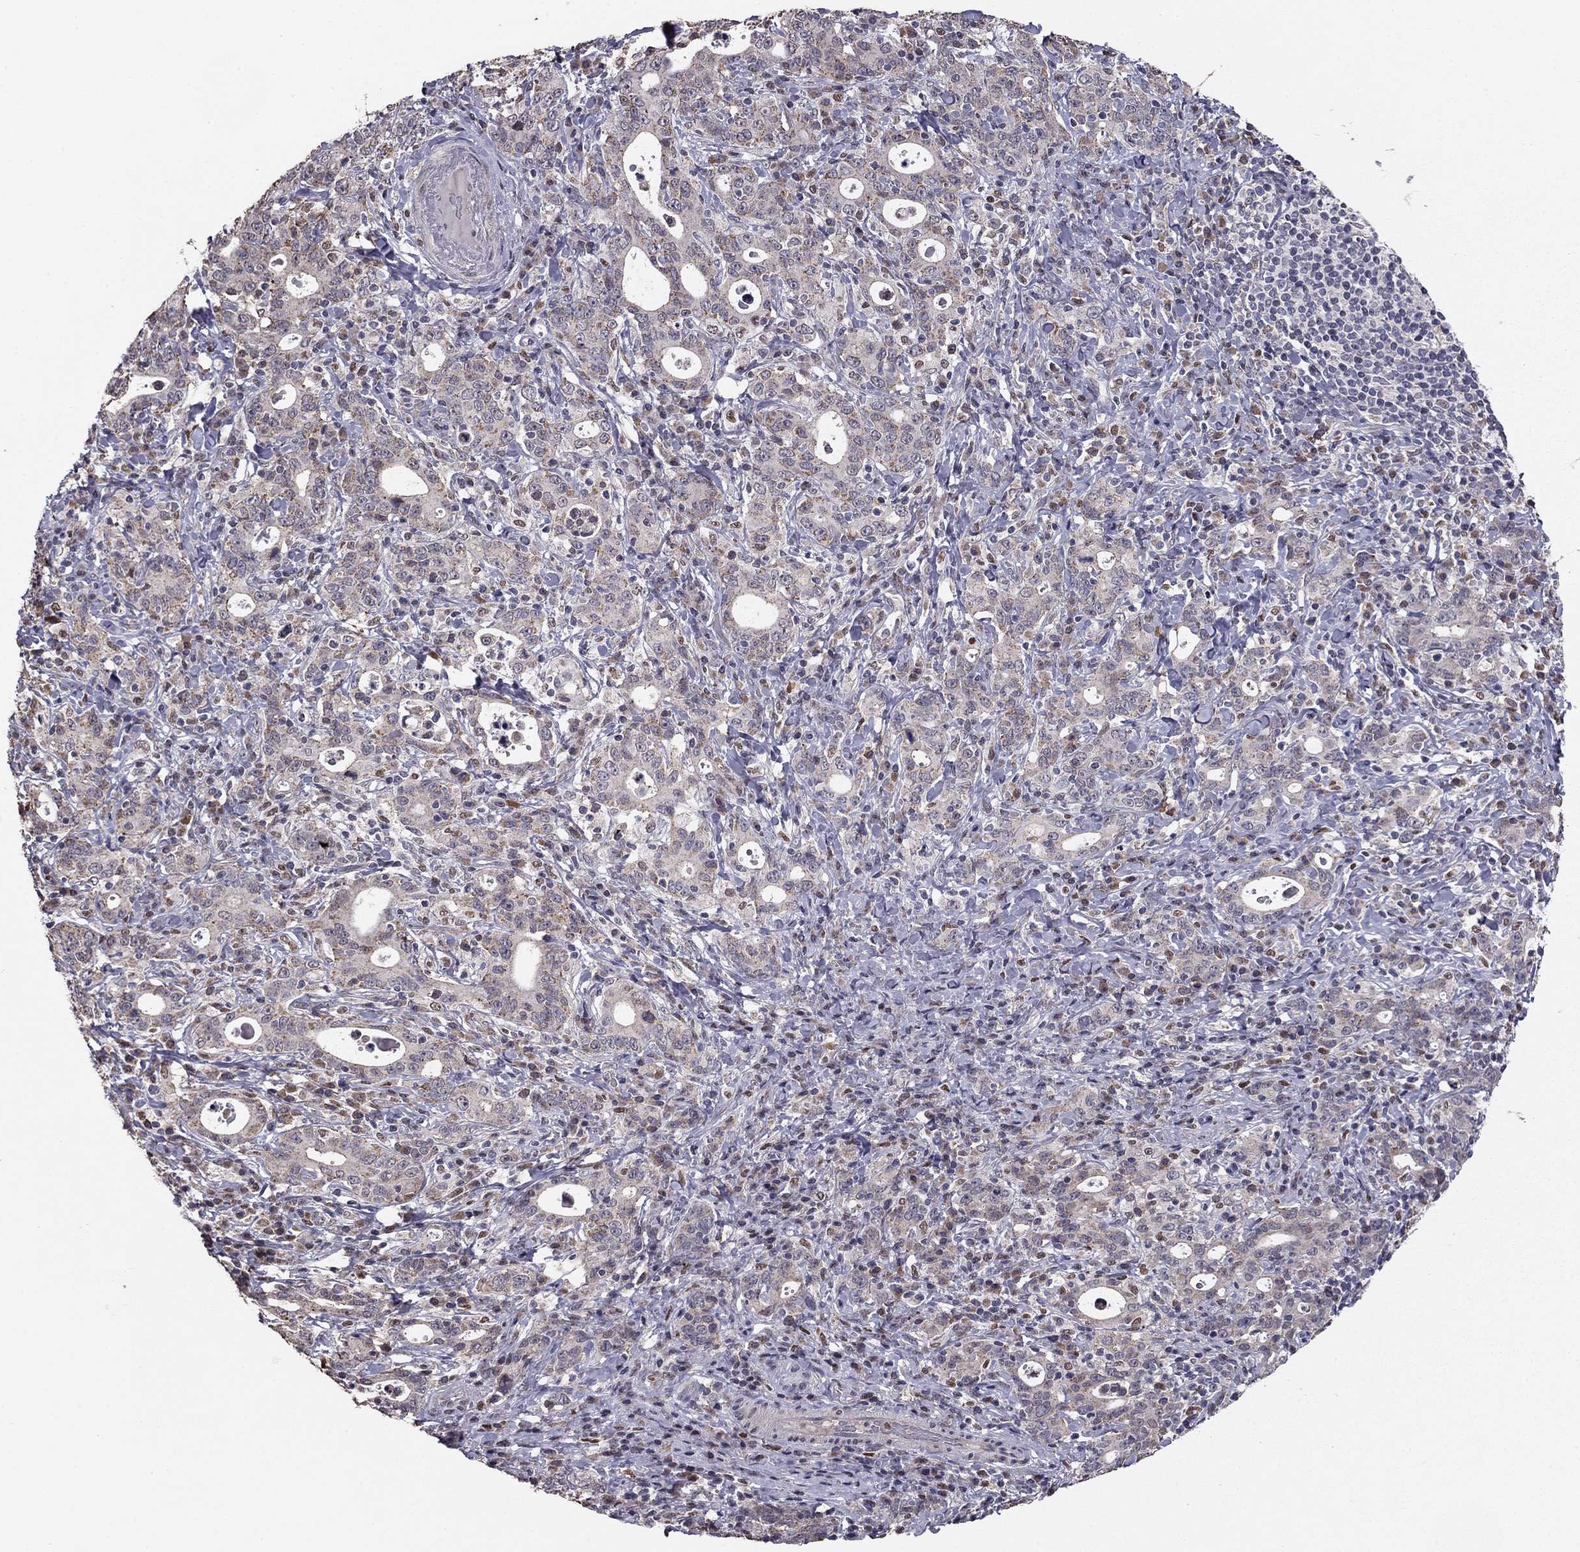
{"staining": {"intensity": "negative", "quantity": "none", "location": "none"}, "tissue": "stomach cancer", "cell_type": "Tumor cells", "image_type": "cancer", "snomed": [{"axis": "morphology", "description": "Adenocarcinoma, NOS"}, {"axis": "topography", "description": "Stomach"}], "caption": "The micrograph exhibits no significant positivity in tumor cells of stomach adenocarcinoma.", "gene": "HCN1", "patient": {"sex": "male", "age": 79}}